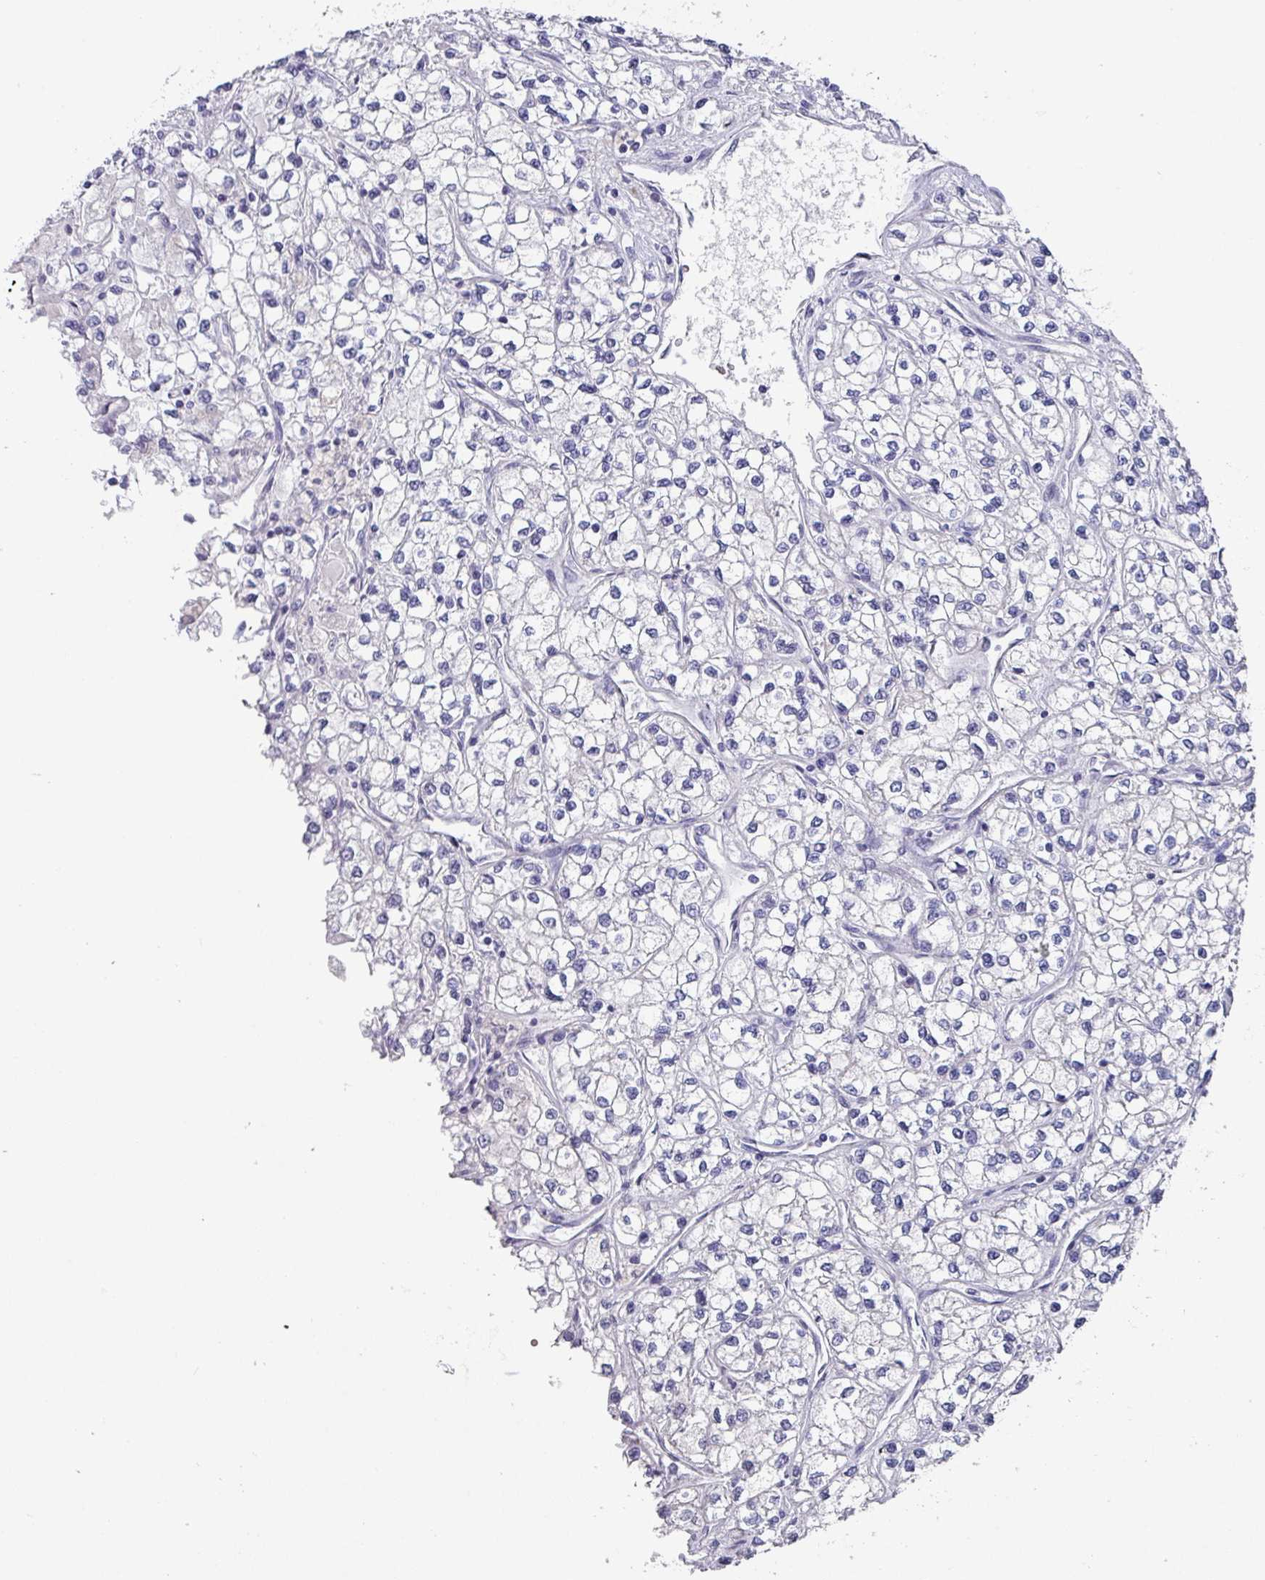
{"staining": {"intensity": "negative", "quantity": "none", "location": "none"}, "tissue": "renal cancer", "cell_type": "Tumor cells", "image_type": "cancer", "snomed": [{"axis": "morphology", "description": "Adenocarcinoma, NOS"}, {"axis": "topography", "description": "Kidney"}], "caption": "Immunohistochemistry (IHC) photomicrograph of human renal adenocarcinoma stained for a protein (brown), which reveals no expression in tumor cells. (IHC, brightfield microscopy, high magnification).", "gene": "DEFB115", "patient": {"sex": "male", "age": 80}}